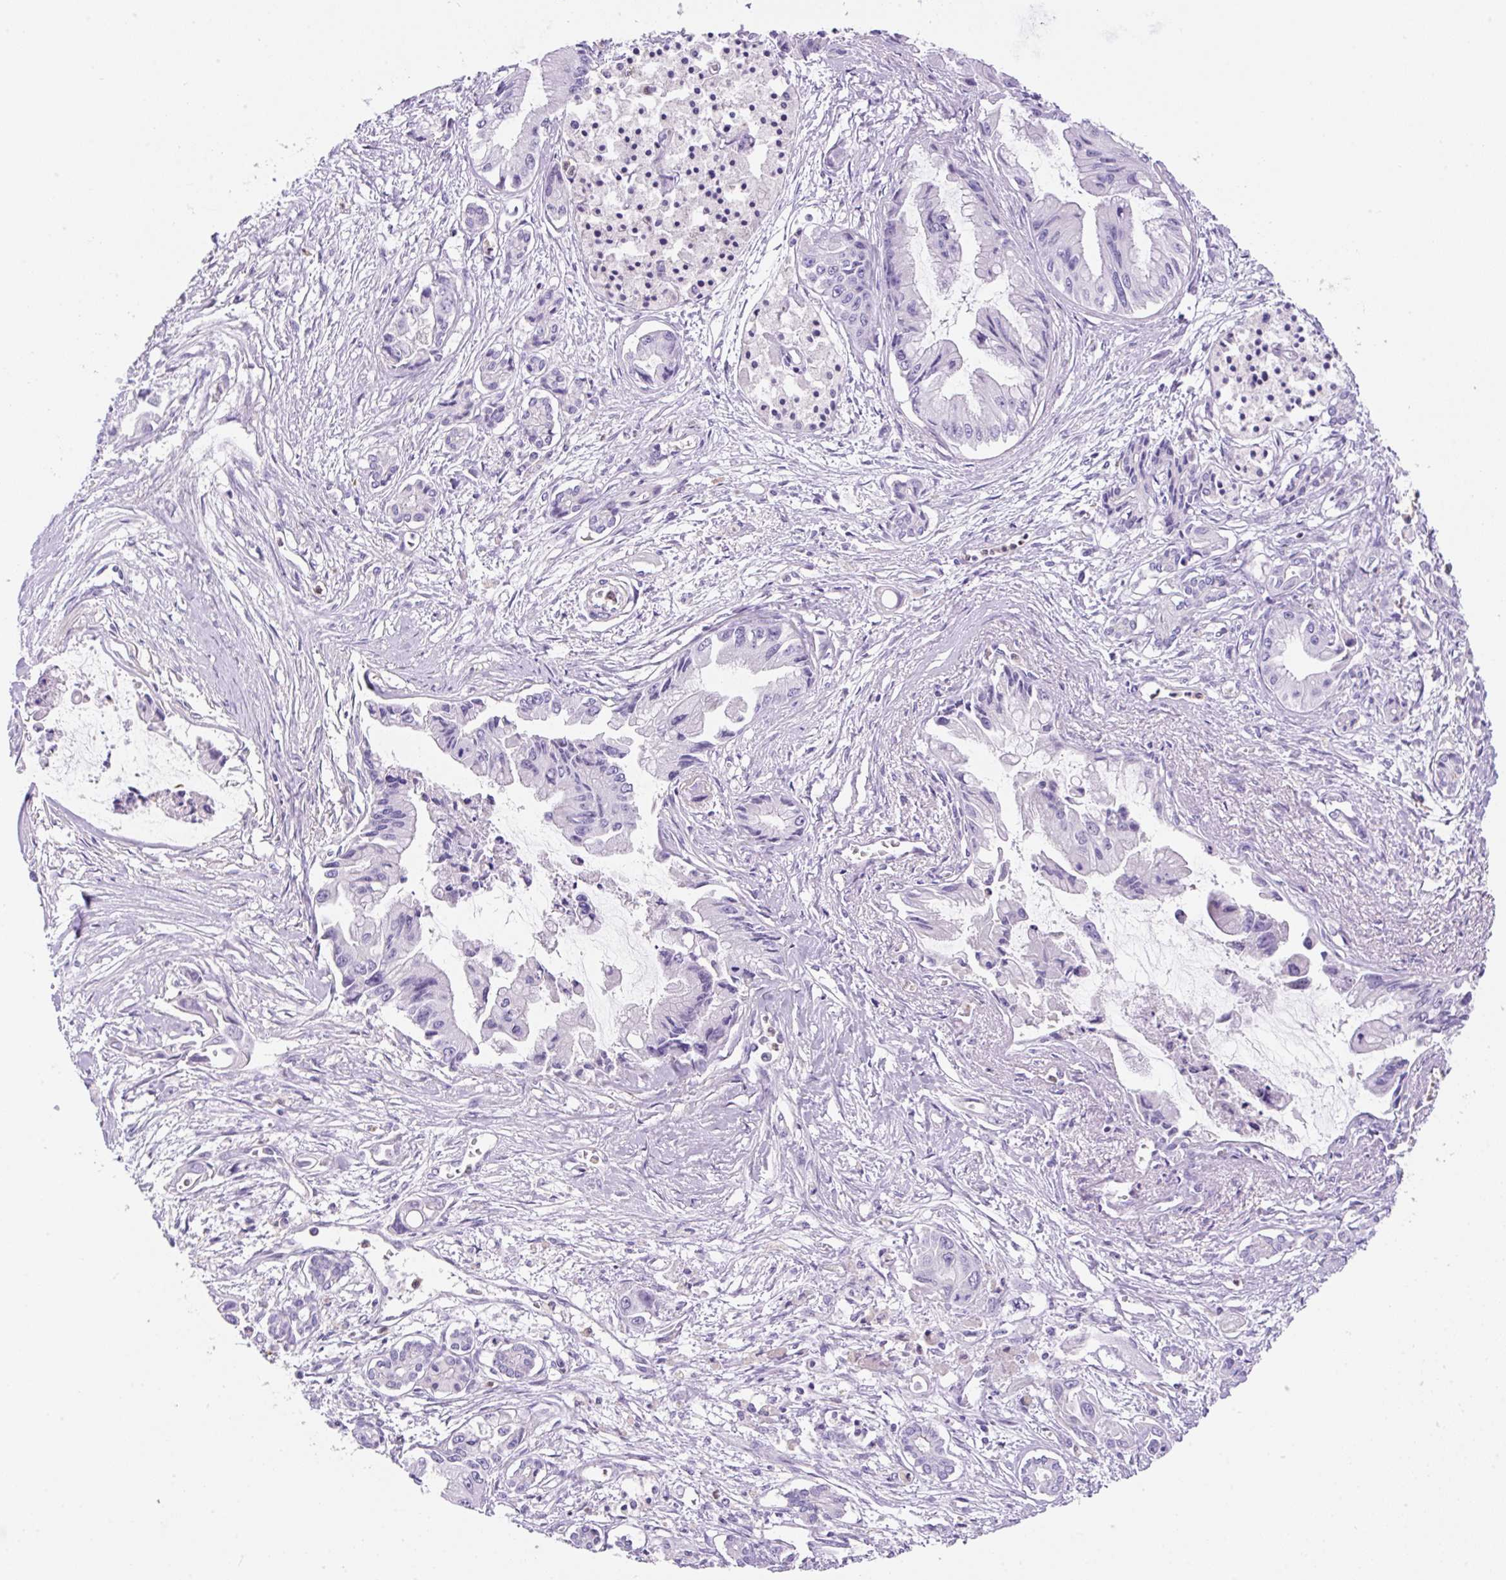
{"staining": {"intensity": "negative", "quantity": "none", "location": "none"}, "tissue": "pancreatic cancer", "cell_type": "Tumor cells", "image_type": "cancer", "snomed": [{"axis": "morphology", "description": "Adenocarcinoma, NOS"}, {"axis": "topography", "description": "Pancreas"}], "caption": "Immunohistochemistry of pancreatic cancer (adenocarcinoma) reveals no staining in tumor cells.", "gene": "TDRD15", "patient": {"sex": "male", "age": 84}}